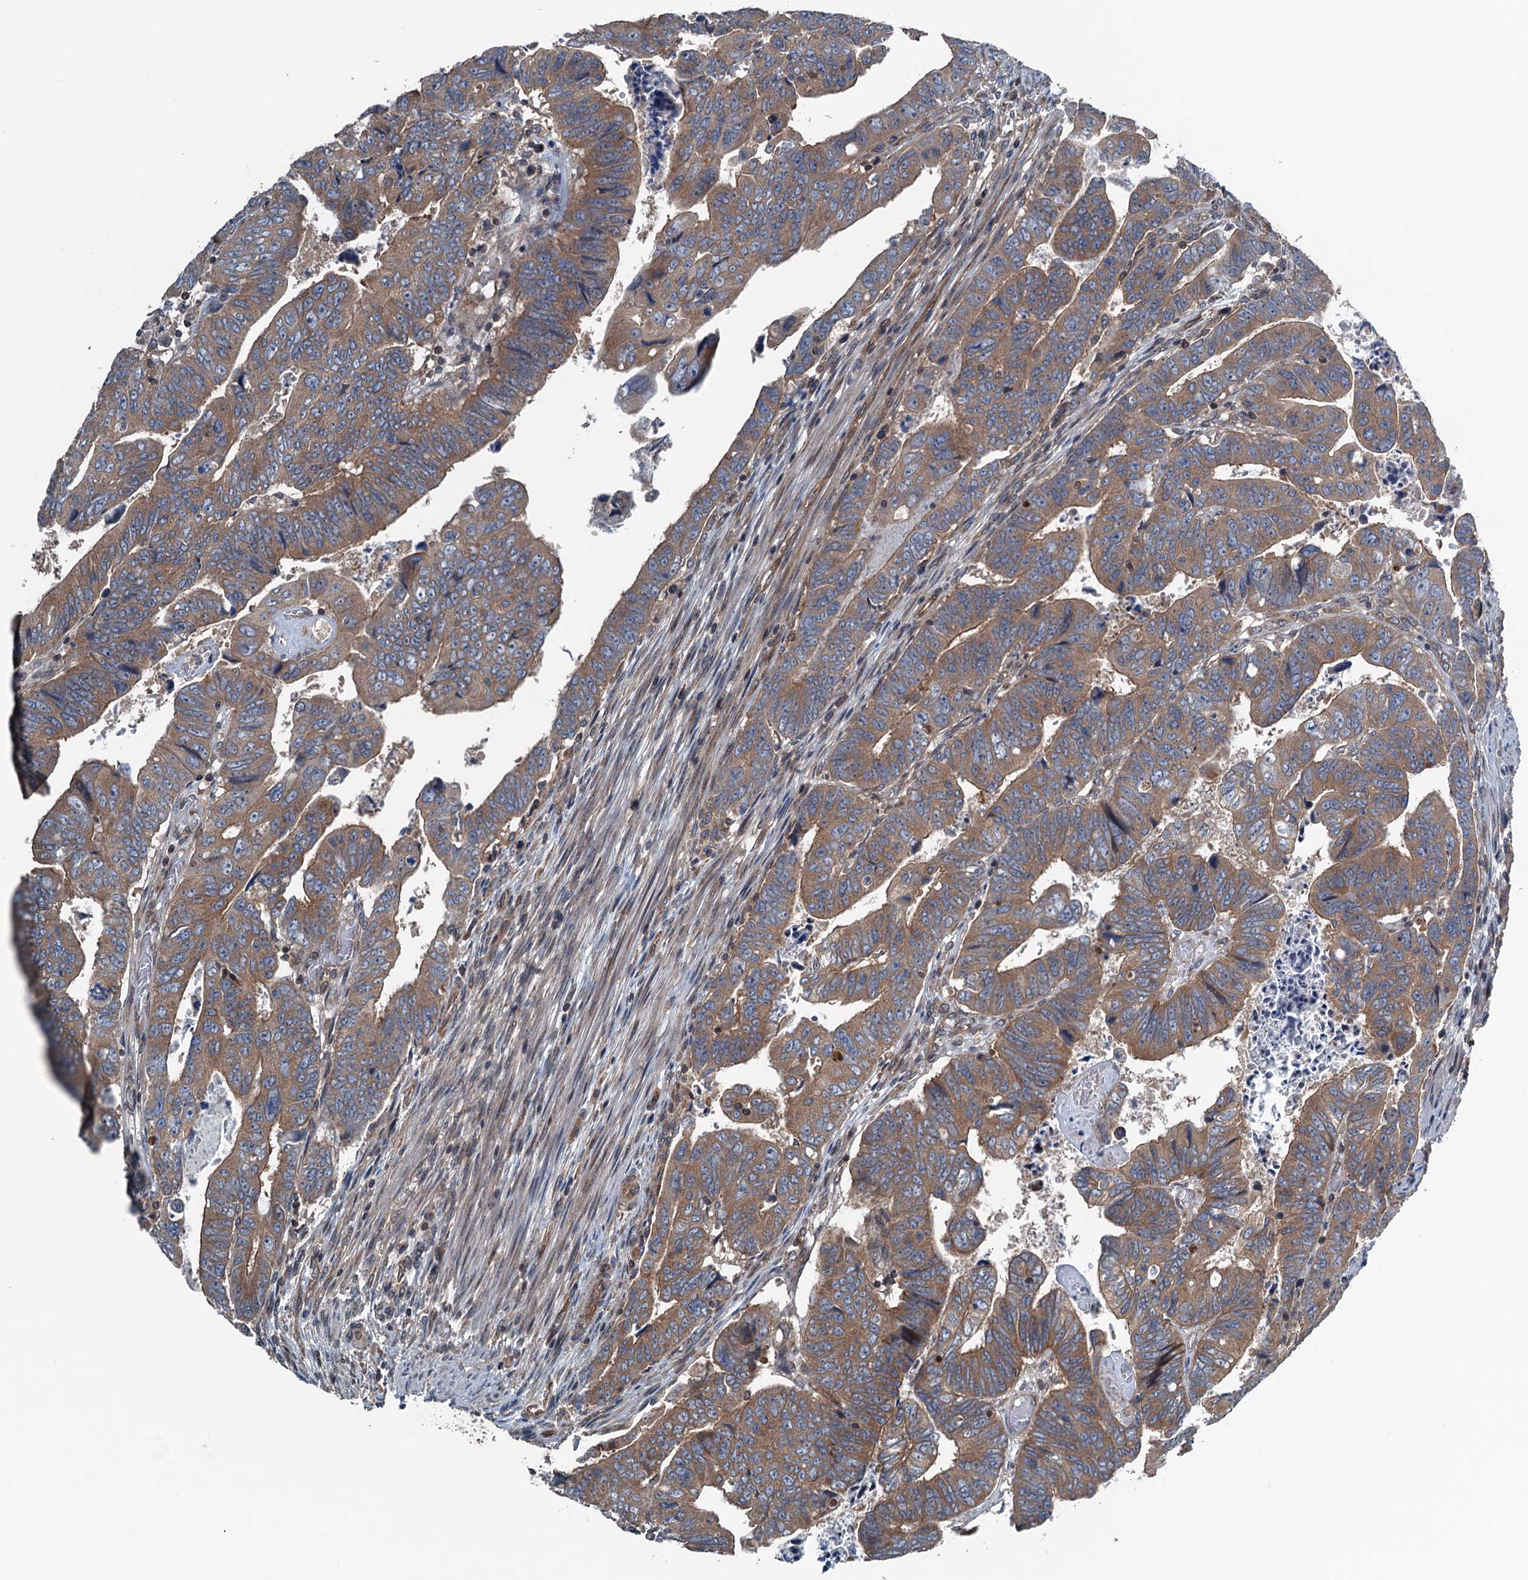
{"staining": {"intensity": "moderate", "quantity": ">75%", "location": "cytoplasmic/membranous"}, "tissue": "colorectal cancer", "cell_type": "Tumor cells", "image_type": "cancer", "snomed": [{"axis": "morphology", "description": "Normal tissue, NOS"}, {"axis": "morphology", "description": "Adenocarcinoma, NOS"}, {"axis": "topography", "description": "Rectum"}], "caption": "This is a histology image of IHC staining of colorectal cancer (adenocarcinoma), which shows moderate positivity in the cytoplasmic/membranous of tumor cells.", "gene": "TRAPPC8", "patient": {"sex": "female", "age": 65}}